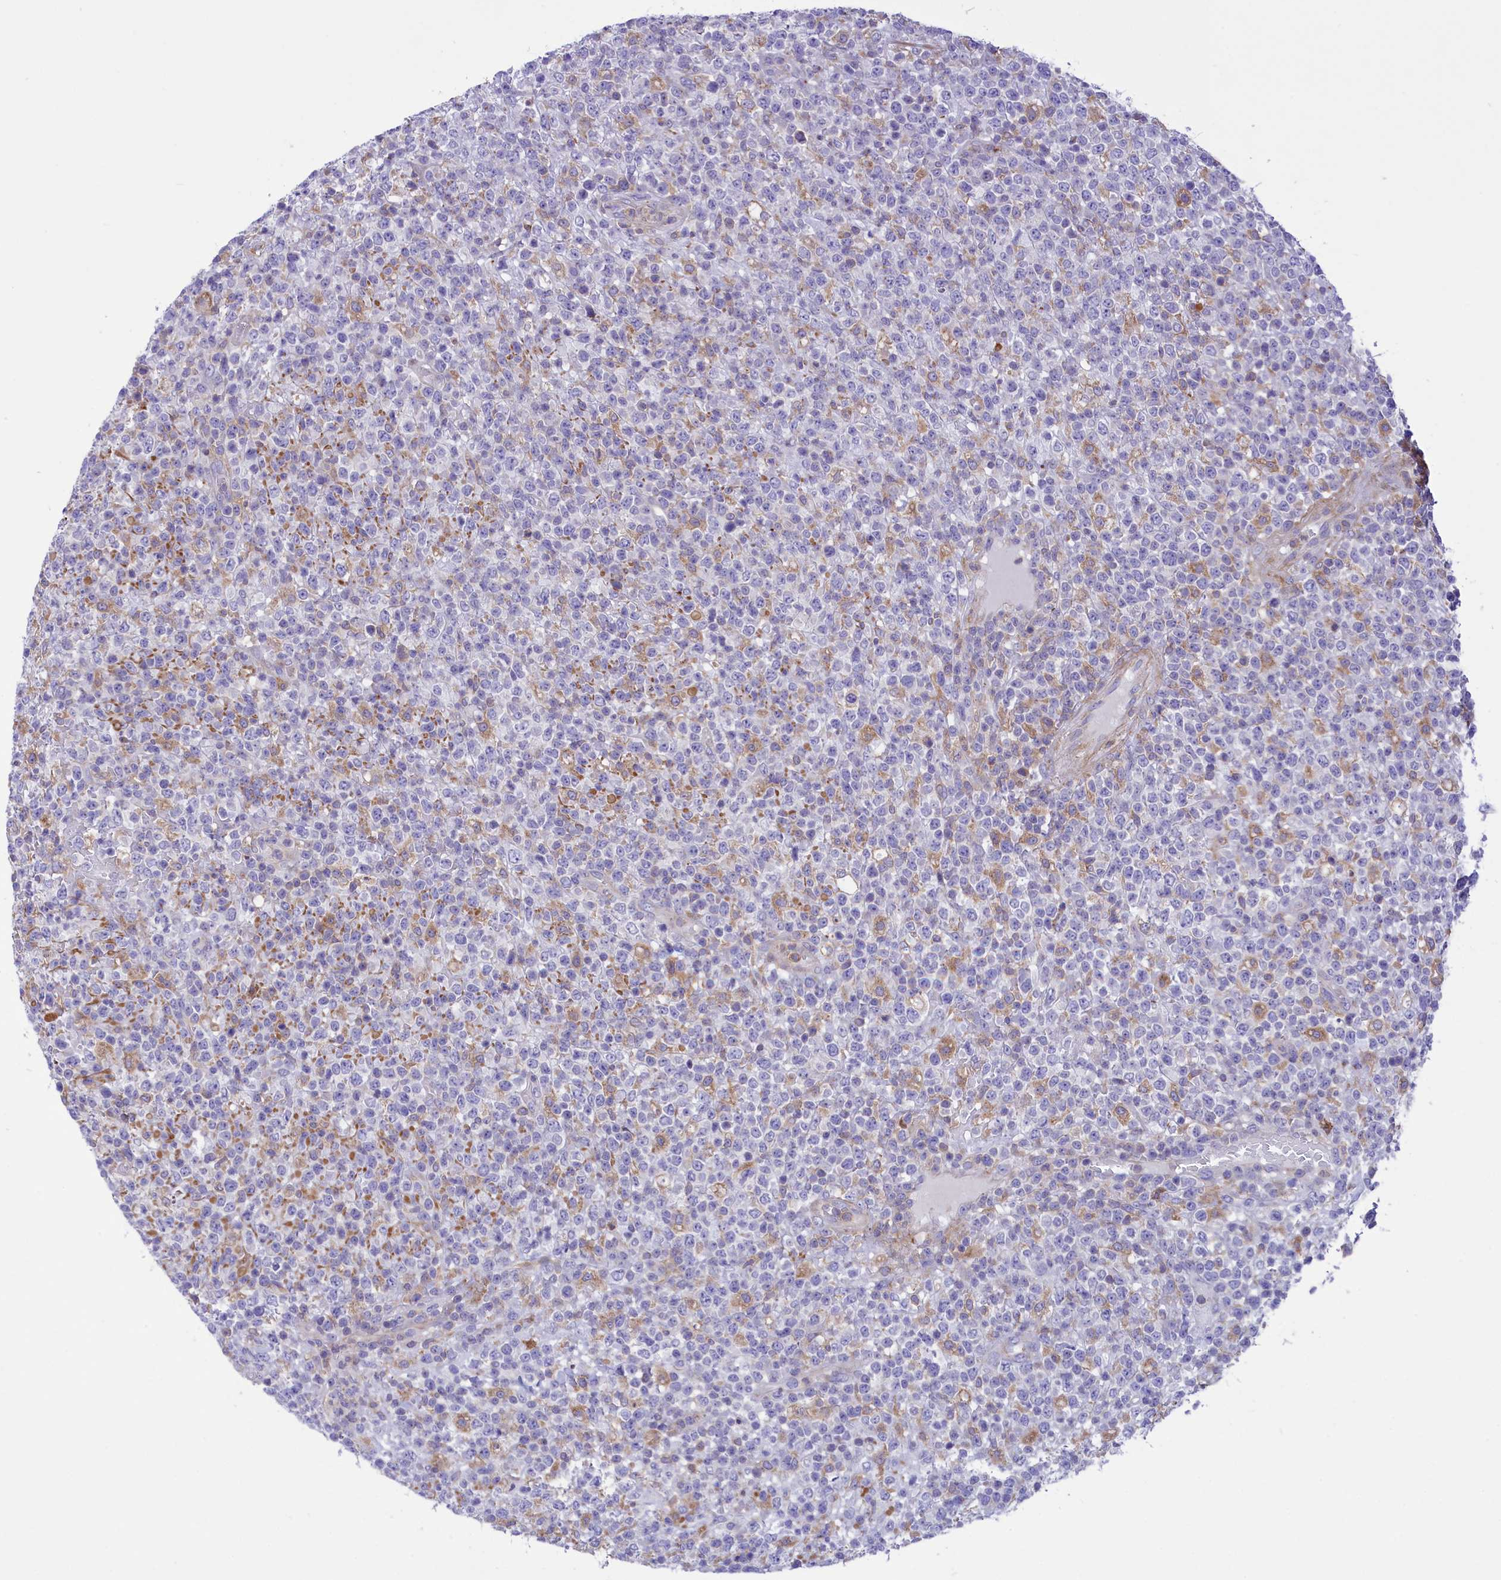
{"staining": {"intensity": "negative", "quantity": "none", "location": "none"}, "tissue": "lymphoma", "cell_type": "Tumor cells", "image_type": "cancer", "snomed": [{"axis": "morphology", "description": "Malignant lymphoma, non-Hodgkin's type, High grade"}, {"axis": "topography", "description": "Colon"}], "caption": "Immunohistochemistry (IHC) of human high-grade malignant lymphoma, non-Hodgkin's type exhibits no expression in tumor cells.", "gene": "CORO7-PAM16", "patient": {"sex": "female", "age": 53}}